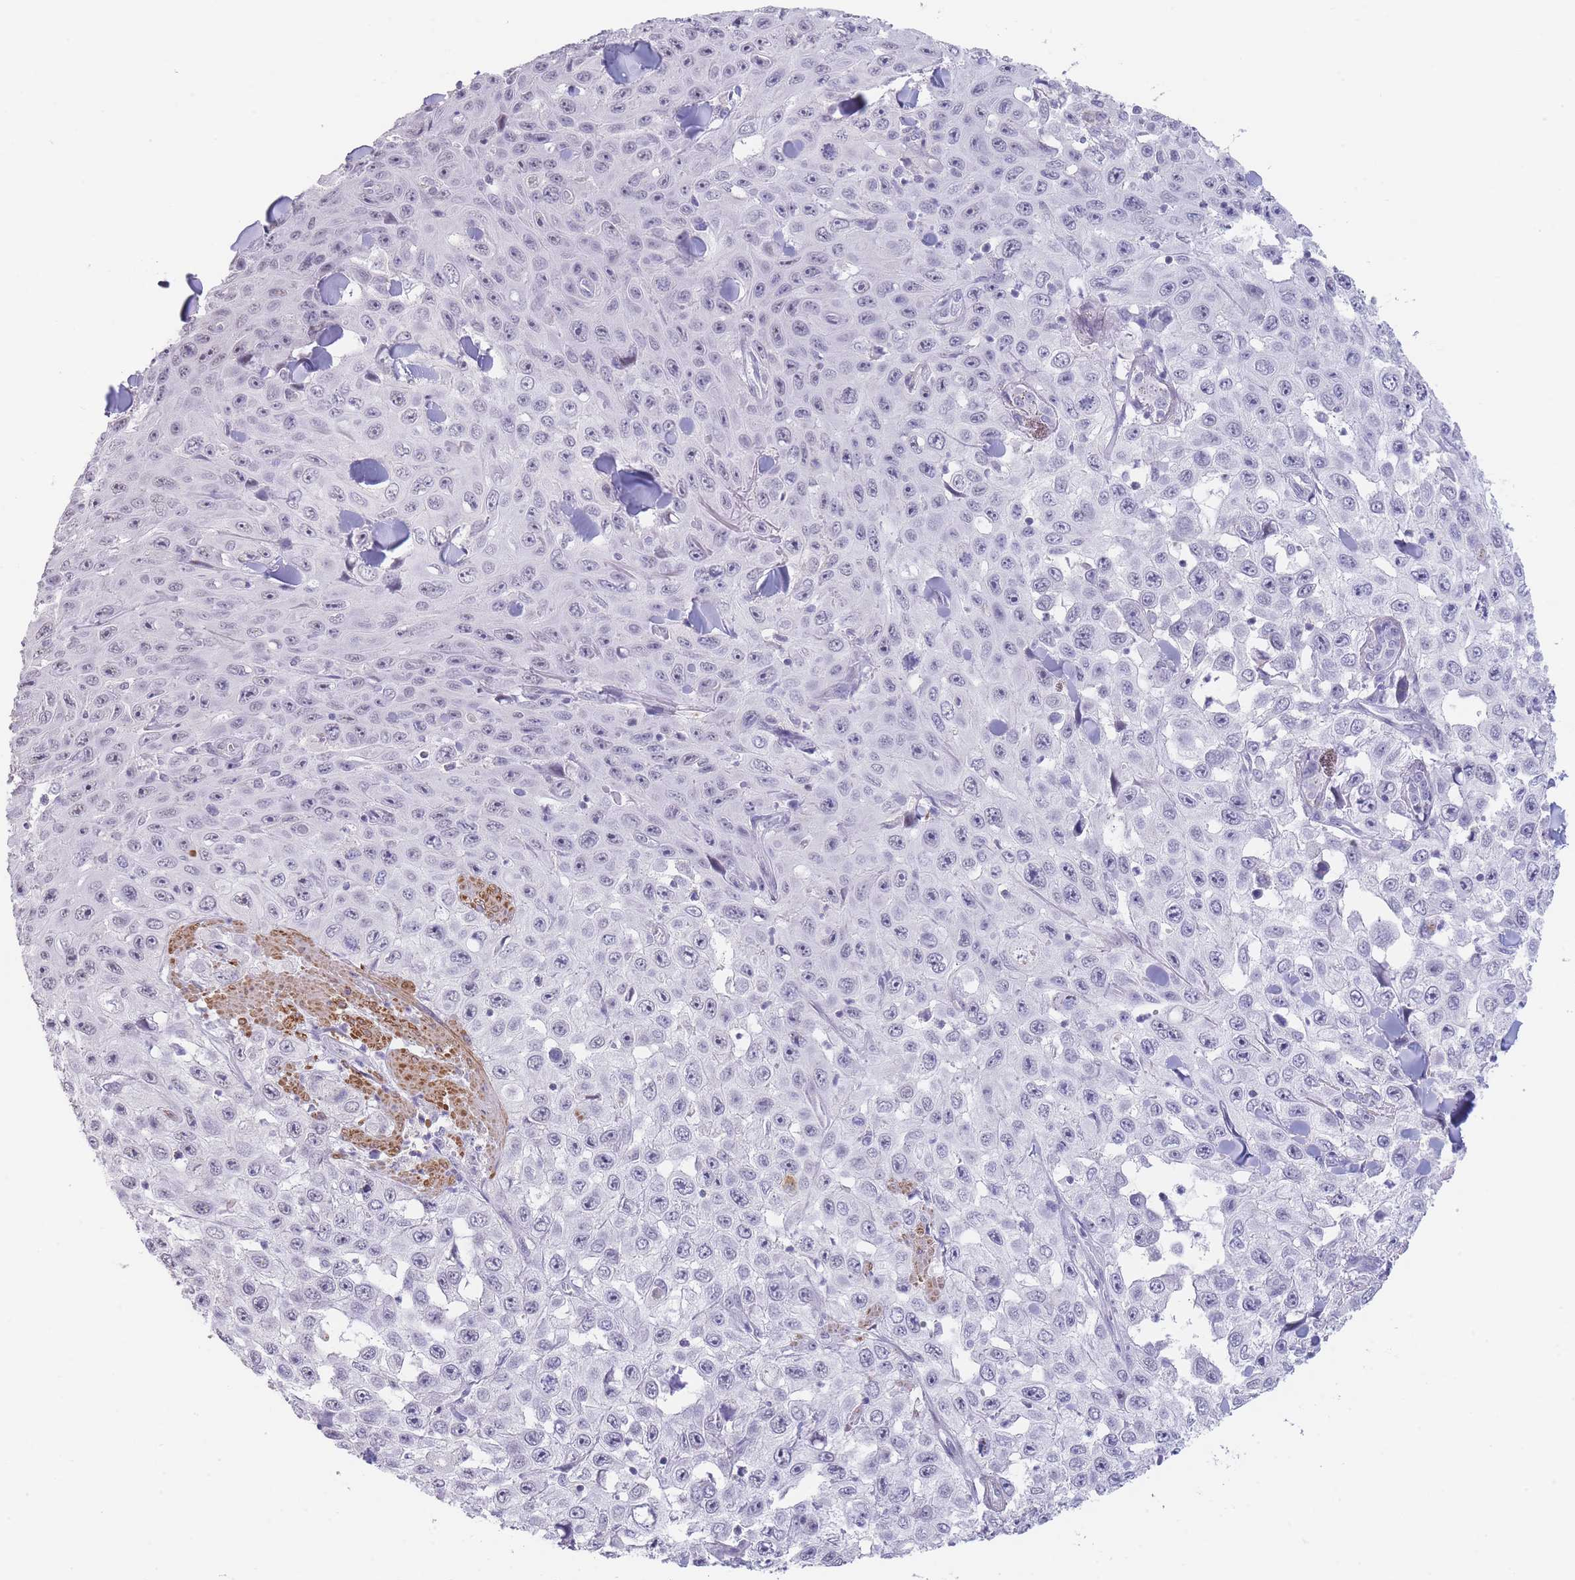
{"staining": {"intensity": "negative", "quantity": "none", "location": "none"}, "tissue": "skin cancer", "cell_type": "Tumor cells", "image_type": "cancer", "snomed": [{"axis": "morphology", "description": "Squamous cell carcinoma, NOS"}, {"axis": "topography", "description": "Skin"}], "caption": "Image shows no significant protein expression in tumor cells of squamous cell carcinoma (skin).", "gene": "ASAP3", "patient": {"sex": "male", "age": 82}}